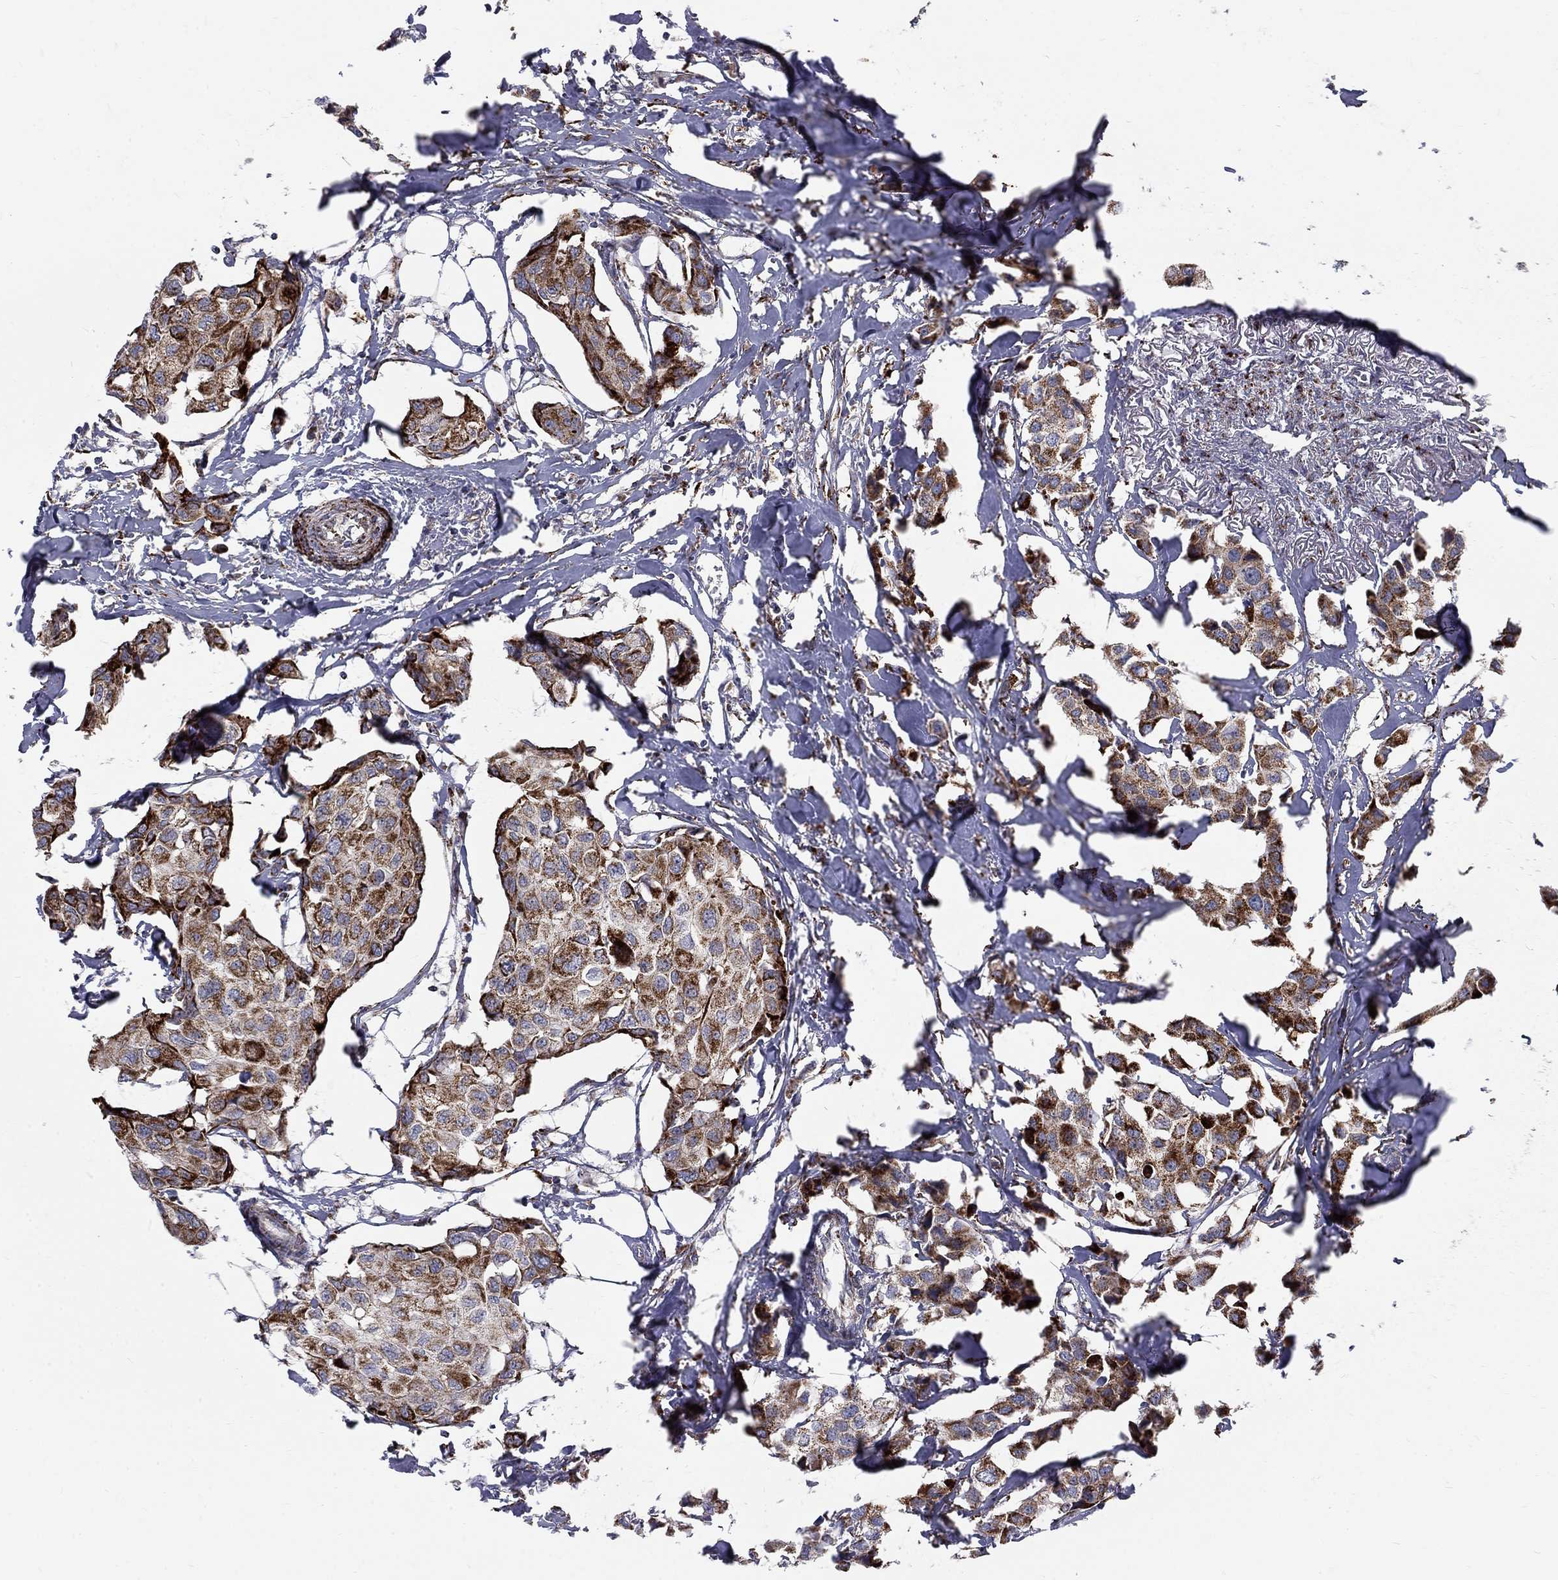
{"staining": {"intensity": "strong", "quantity": ">75%", "location": "cytoplasmic/membranous"}, "tissue": "breast cancer", "cell_type": "Tumor cells", "image_type": "cancer", "snomed": [{"axis": "morphology", "description": "Duct carcinoma"}, {"axis": "topography", "description": "Breast"}], "caption": "Breast intraductal carcinoma tissue displays strong cytoplasmic/membranous positivity in about >75% of tumor cells (DAB IHC with brightfield microscopy, high magnification).", "gene": "ALDH1B1", "patient": {"sex": "female", "age": 80}}